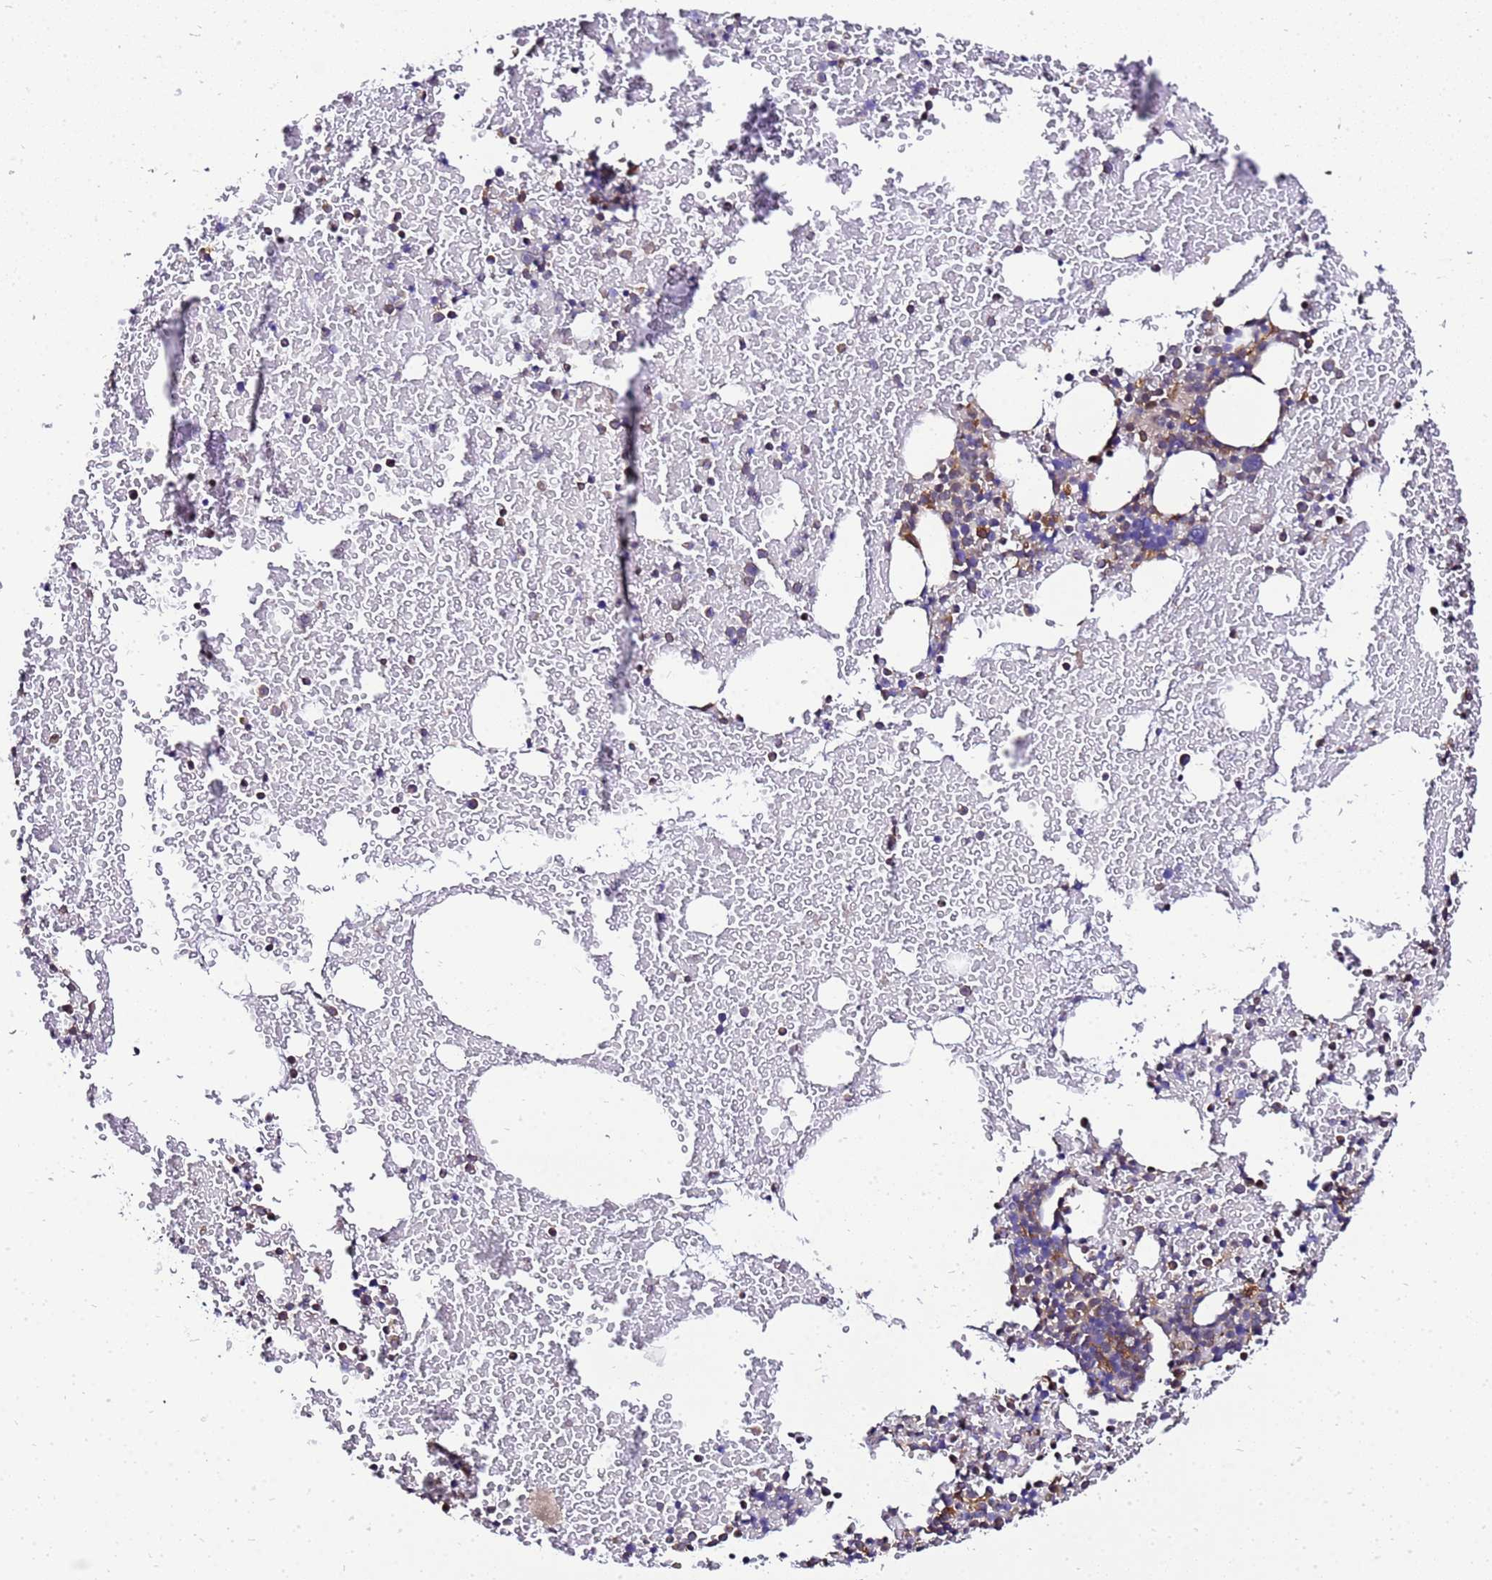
{"staining": {"intensity": "weak", "quantity": "<25%", "location": "cytoplasmic/membranous"}, "tissue": "bone marrow", "cell_type": "Hematopoietic cells", "image_type": "normal", "snomed": [{"axis": "morphology", "description": "Normal tissue, NOS"}, {"axis": "topography", "description": "Bone marrow"}], "caption": "The immunohistochemistry histopathology image has no significant staining in hematopoietic cells of bone marrow.", "gene": "ADPGK", "patient": {"sex": "male", "age": 57}}